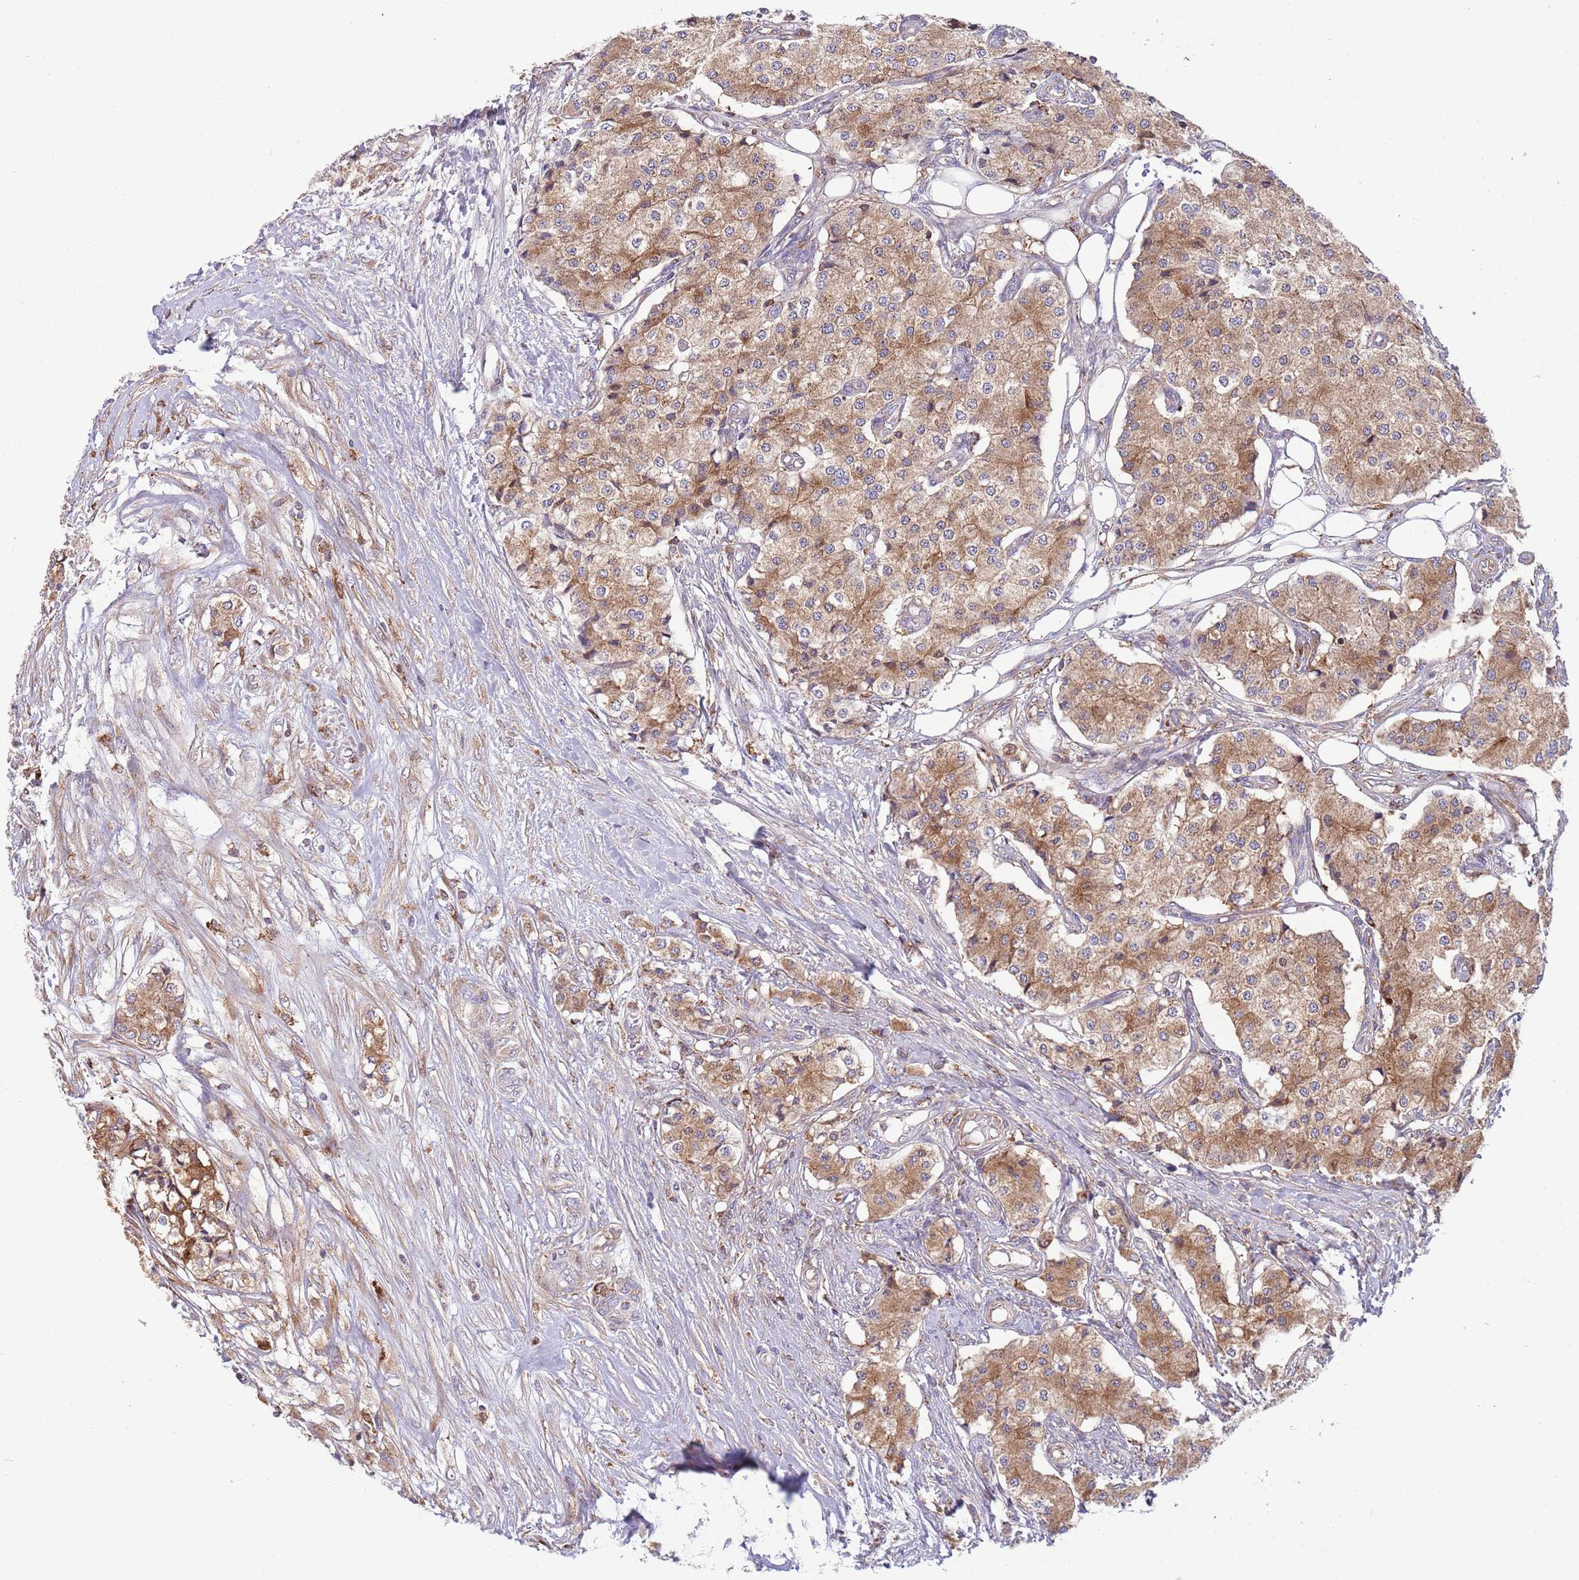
{"staining": {"intensity": "moderate", "quantity": ">75%", "location": "cytoplasmic/membranous"}, "tissue": "carcinoid", "cell_type": "Tumor cells", "image_type": "cancer", "snomed": [{"axis": "morphology", "description": "Carcinoid, malignant, NOS"}, {"axis": "topography", "description": "Colon"}], "caption": "A brown stain labels moderate cytoplasmic/membranous positivity of a protein in human carcinoid (malignant) tumor cells.", "gene": "ZMYM5", "patient": {"sex": "female", "age": 52}}